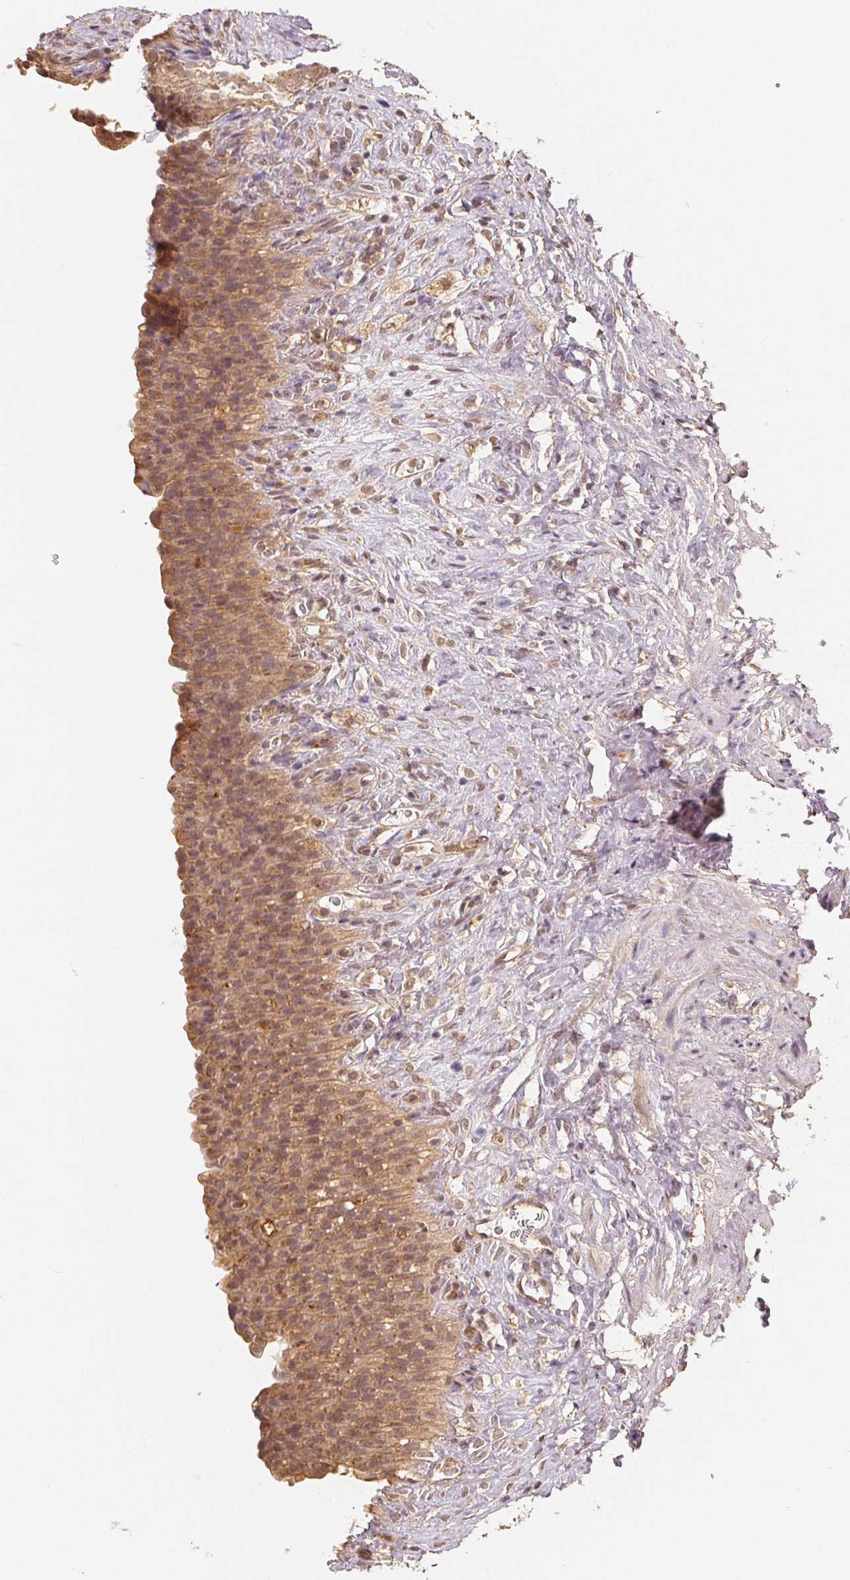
{"staining": {"intensity": "moderate", "quantity": ">75%", "location": "cytoplasmic/membranous,nuclear"}, "tissue": "urinary bladder", "cell_type": "Urothelial cells", "image_type": "normal", "snomed": [{"axis": "morphology", "description": "Normal tissue, NOS"}, {"axis": "topography", "description": "Urinary bladder"}, {"axis": "topography", "description": "Prostate"}], "caption": "IHC staining of unremarkable urinary bladder, which exhibits medium levels of moderate cytoplasmic/membranous,nuclear positivity in about >75% of urothelial cells indicating moderate cytoplasmic/membranous,nuclear protein positivity. The staining was performed using DAB (3,3'-diaminobenzidine) (brown) for protein detection and nuclei were counterstained in hematoxylin (blue).", "gene": "GUSB", "patient": {"sex": "male", "age": 76}}